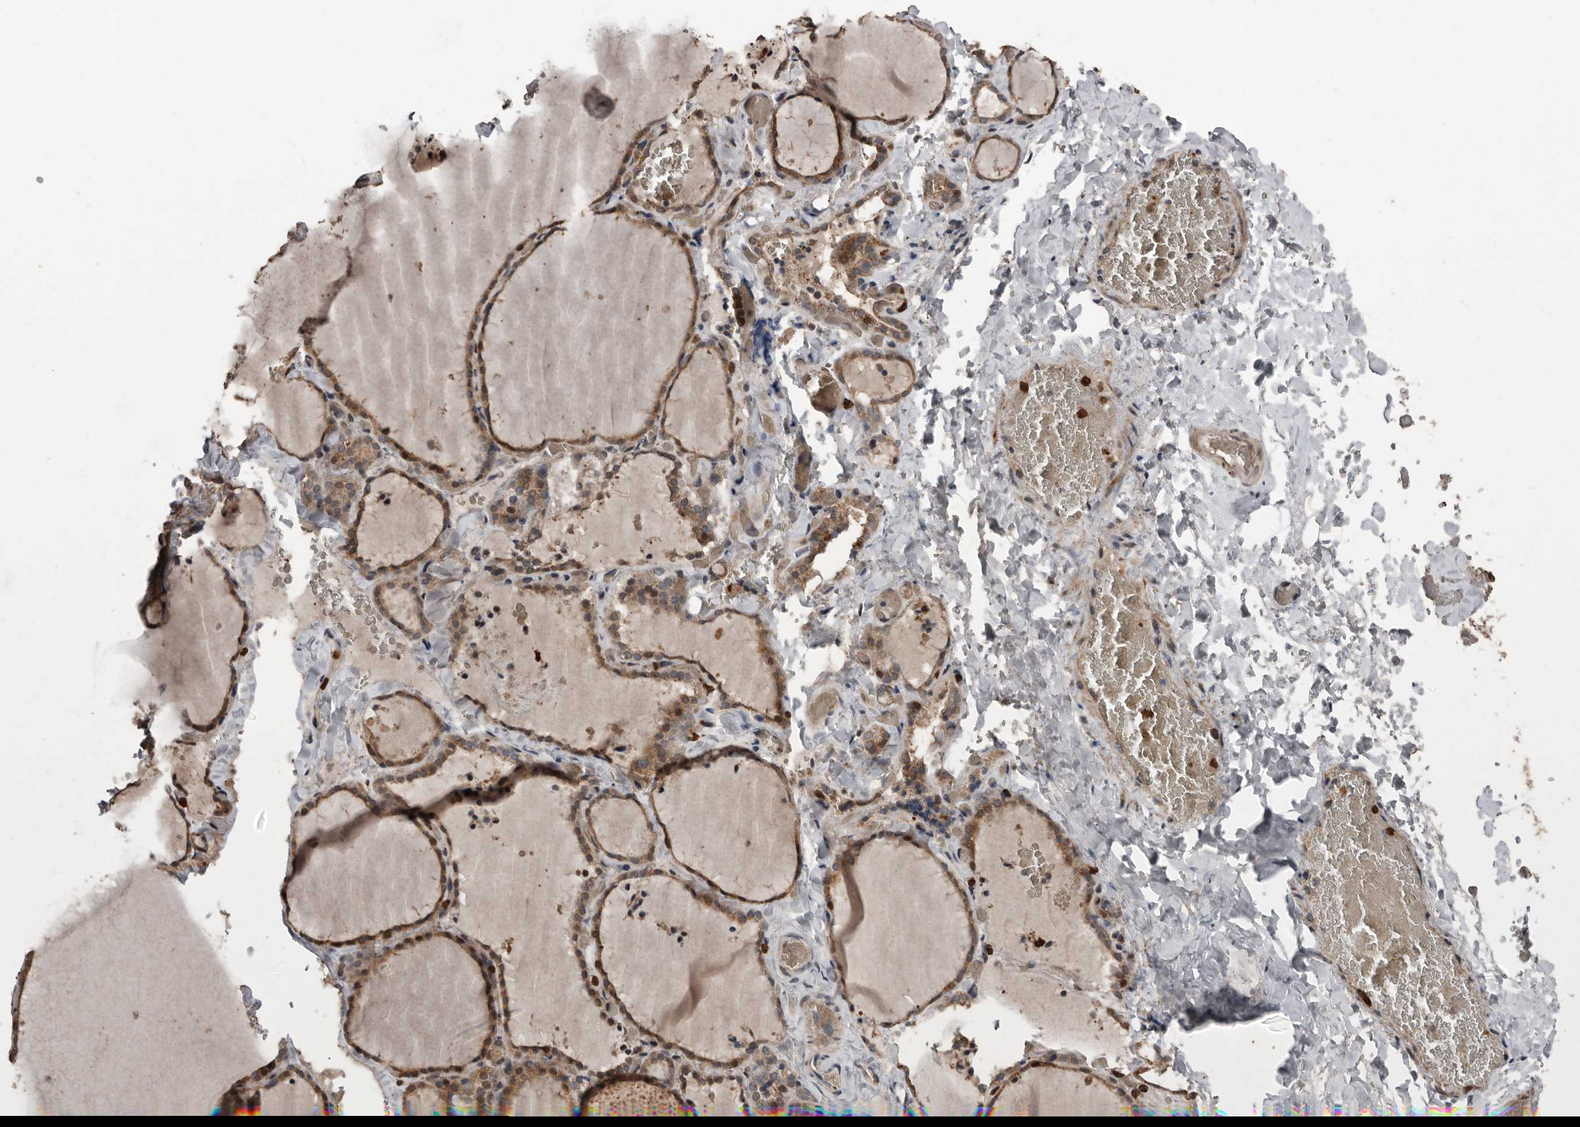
{"staining": {"intensity": "moderate", "quantity": ">75%", "location": "cytoplasmic/membranous,nuclear"}, "tissue": "thyroid gland", "cell_type": "Glandular cells", "image_type": "normal", "snomed": [{"axis": "morphology", "description": "Normal tissue, NOS"}, {"axis": "topography", "description": "Thyroid gland"}], "caption": "Immunohistochemical staining of unremarkable human thyroid gland shows moderate cytoplasmic/membranous,nuclear protein staining in approximately >75% of glandular cells.", "gene": "FSBP", "patient": {"sex": "female", "age": 22}}